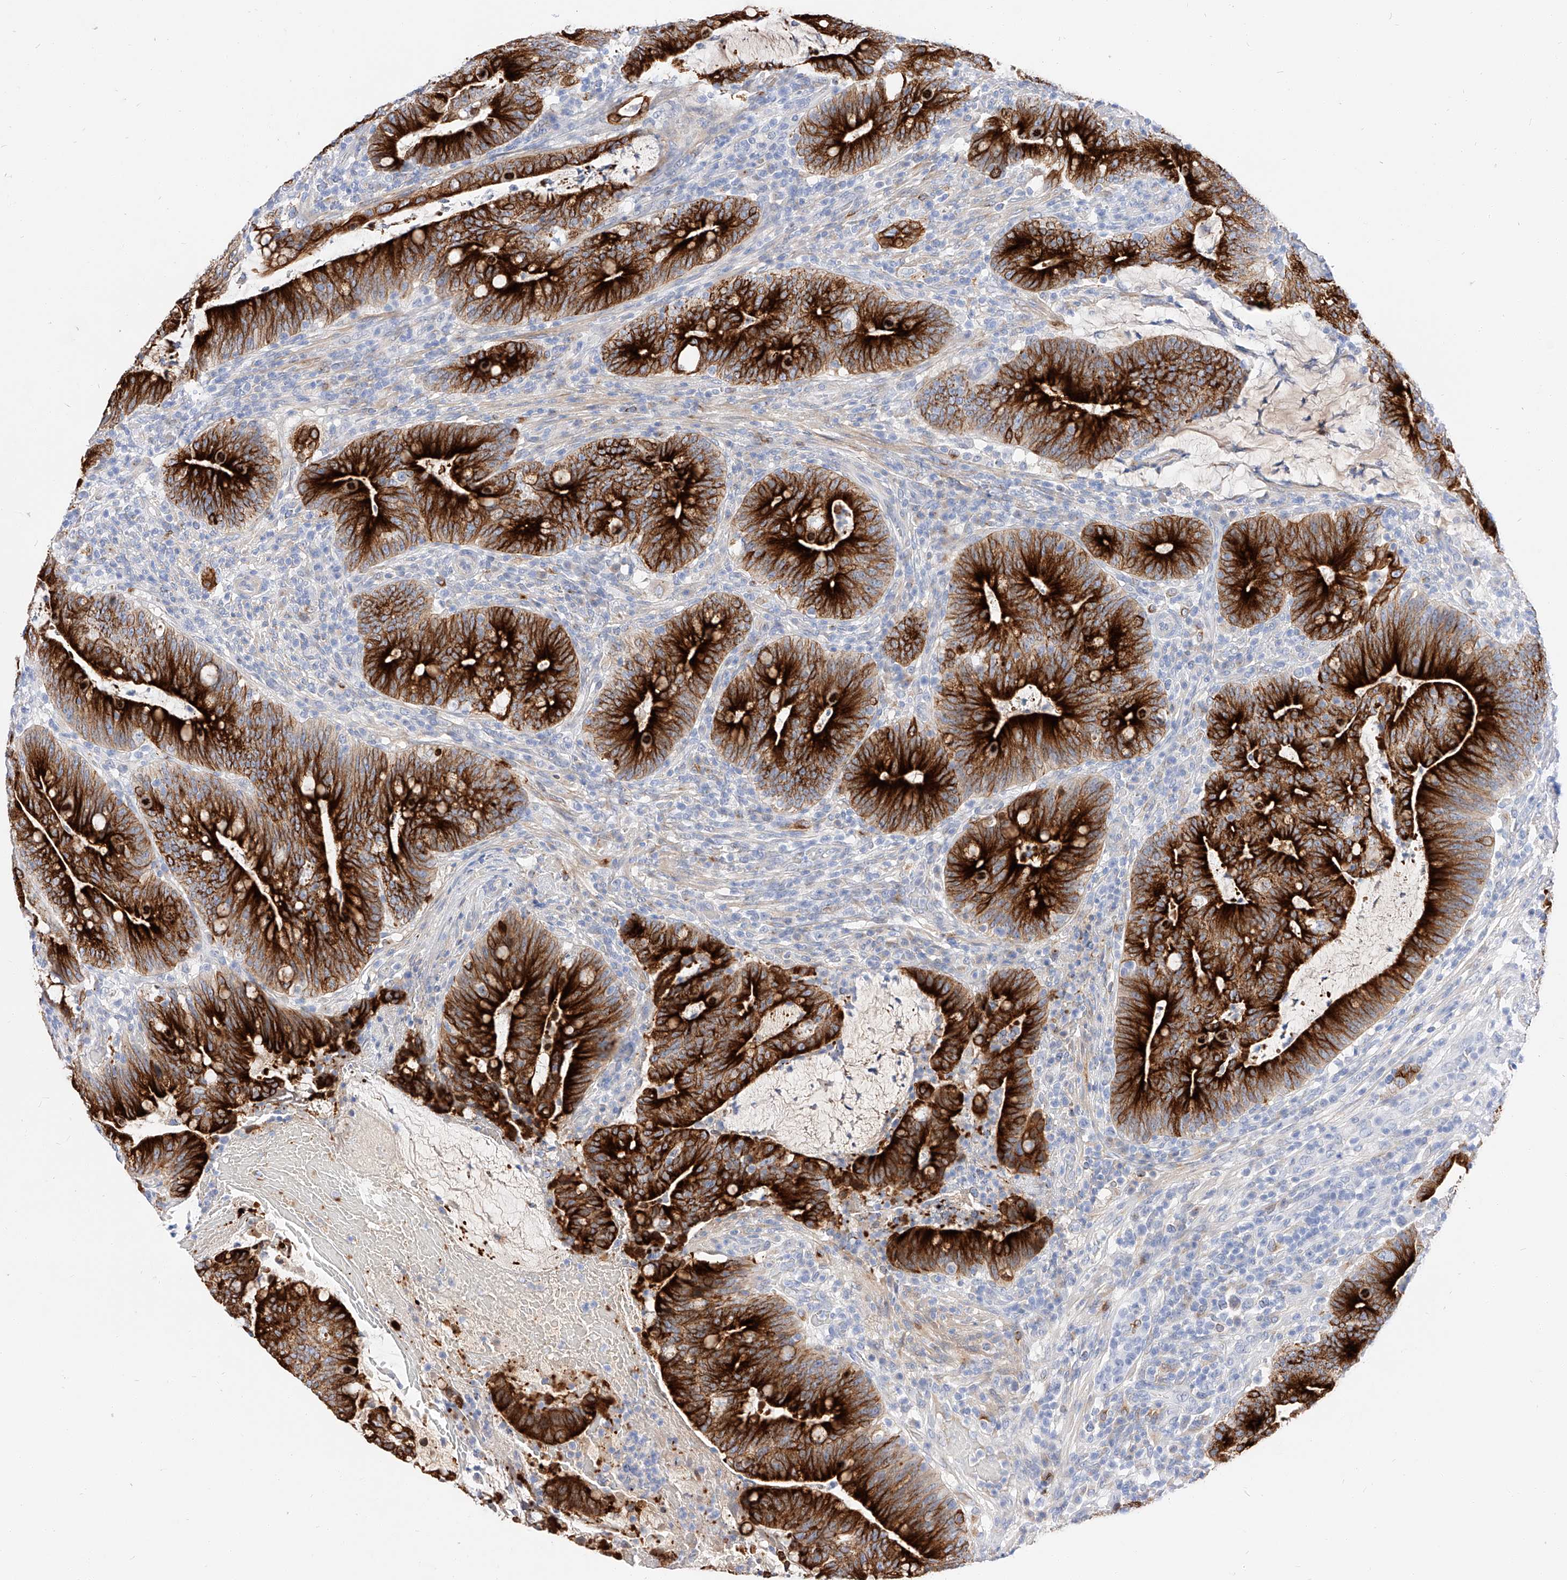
{"staining": {"intensity": "strong", "quantity": ">75%", "location": "cytoplasmic/membranous"}, "tissue": "colorectal cancer", "cell_type": "Tumor cells", "image_type": "cancer", "snomed": [{"axis": "morphology", "description": "Adenocarcinoma, NOS"}, {"axis": "topography", "description": "Colon"}], "caption": "Immunohistochemical staining of human colorectal cancer (adenocarcinoma) displays strong cytoplasmic/membranous protein expression in about >75% of tumor cells.", "gene": "MAP7", "patient": {"sex": "female", "age": 66}}